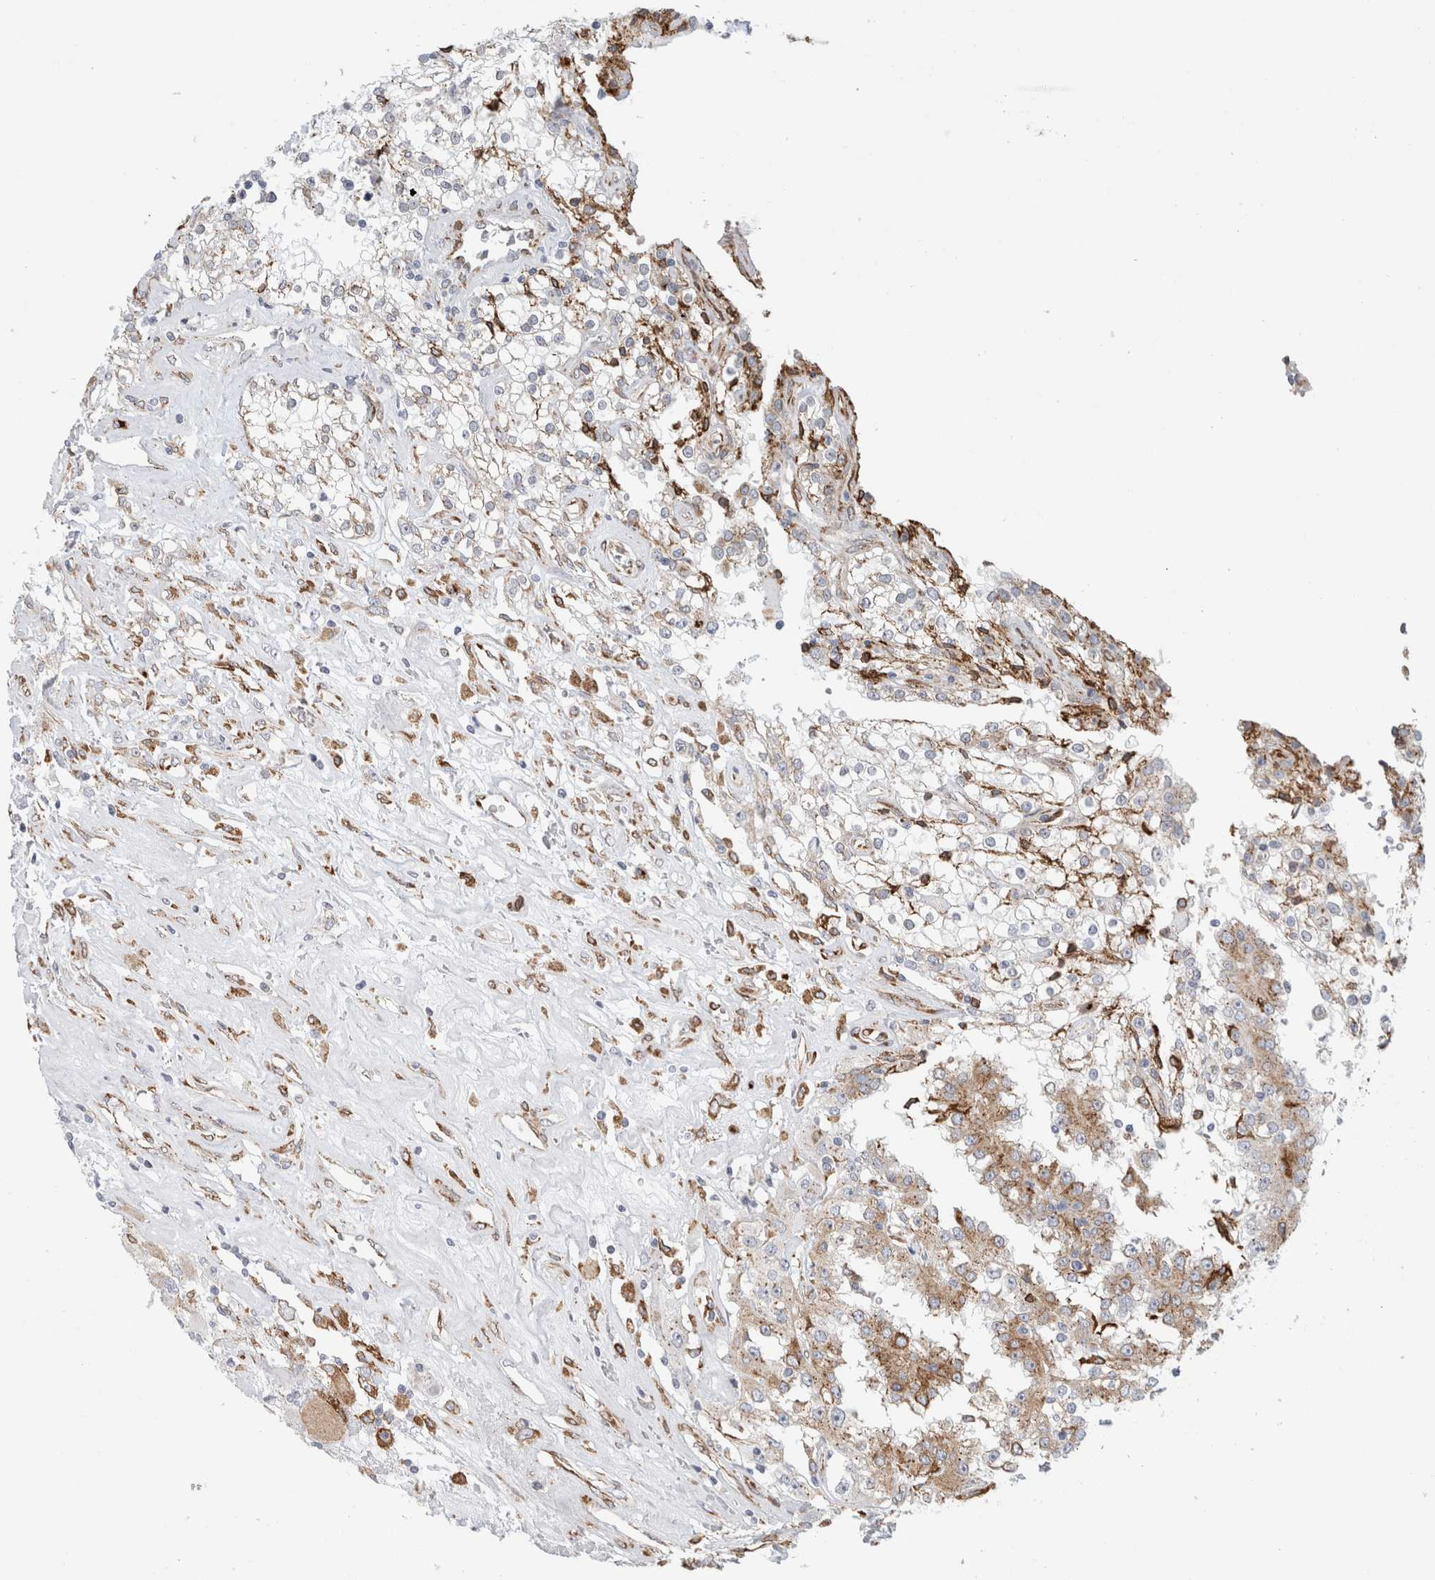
{"staining": {"intensity": "moderate", "quantity": "25%-75%", "location": "cytoplasmic/membranous"}, "tissue": "renal cancer", "cell_type": "Tumor cells", "image_type": "cancer", "snomed": [{"axis": "morphology", "description": "Adenocarcinoma, NOS"}, {"axis": "topography", "description": "Kidney"}], "caption": "Immunohistochemistry (IHC) histopathology image of neoplastic tissue: renal cancer (adenocarcinoma) stained using IHC shows medium levels of moderate protein expression localized specifically in the cytoplasmic/membranous of tumor cells, appearing as a cytoplasmic/membranous brown color.", "gene": "MCFD2", "patient": {"sex": "female", "age": 52}}